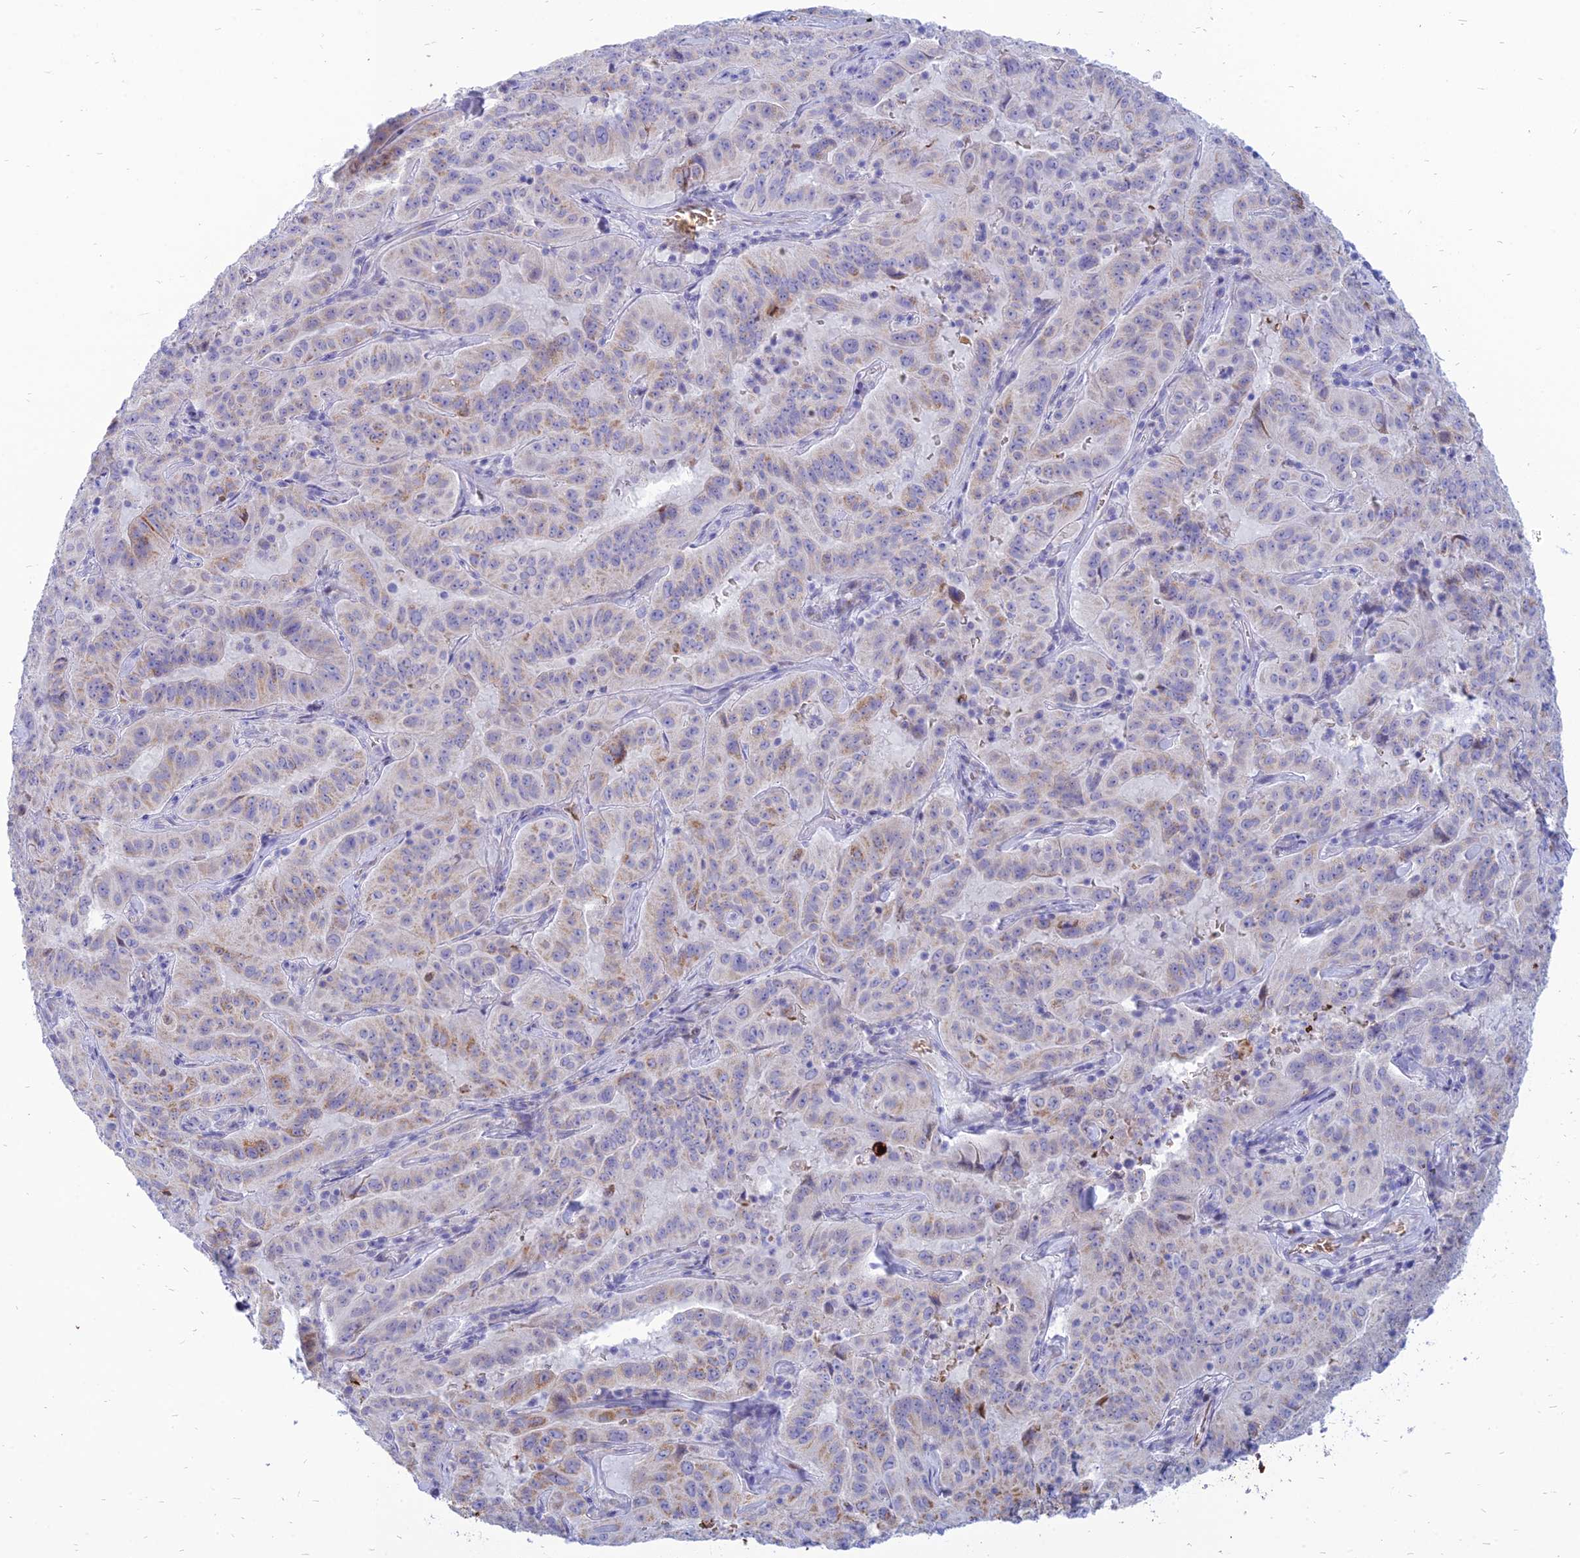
{"staining": {"intensity": "moderate", "quantity": "25%-75%", "location": "cytoplasmic/membranous"}, "tissue": "pancreatic cancer", "cell_type": "Tumor cells", "image_type": "cancer", "snomed": [{"axis": "morphology", "description": "Adenocarcinoma, NOS"}, {"axis": "topography", "description": "Pancreas"}], "caption": "Immunohistochemical staining of pancreatic adenocarcinoma reveals medium levels of moderate cytoplasmic/membranous protein staining in about 25%-75% of tumor cells.", "gene": "HHAT", "patient": {"sex": "male", "age": 63}}